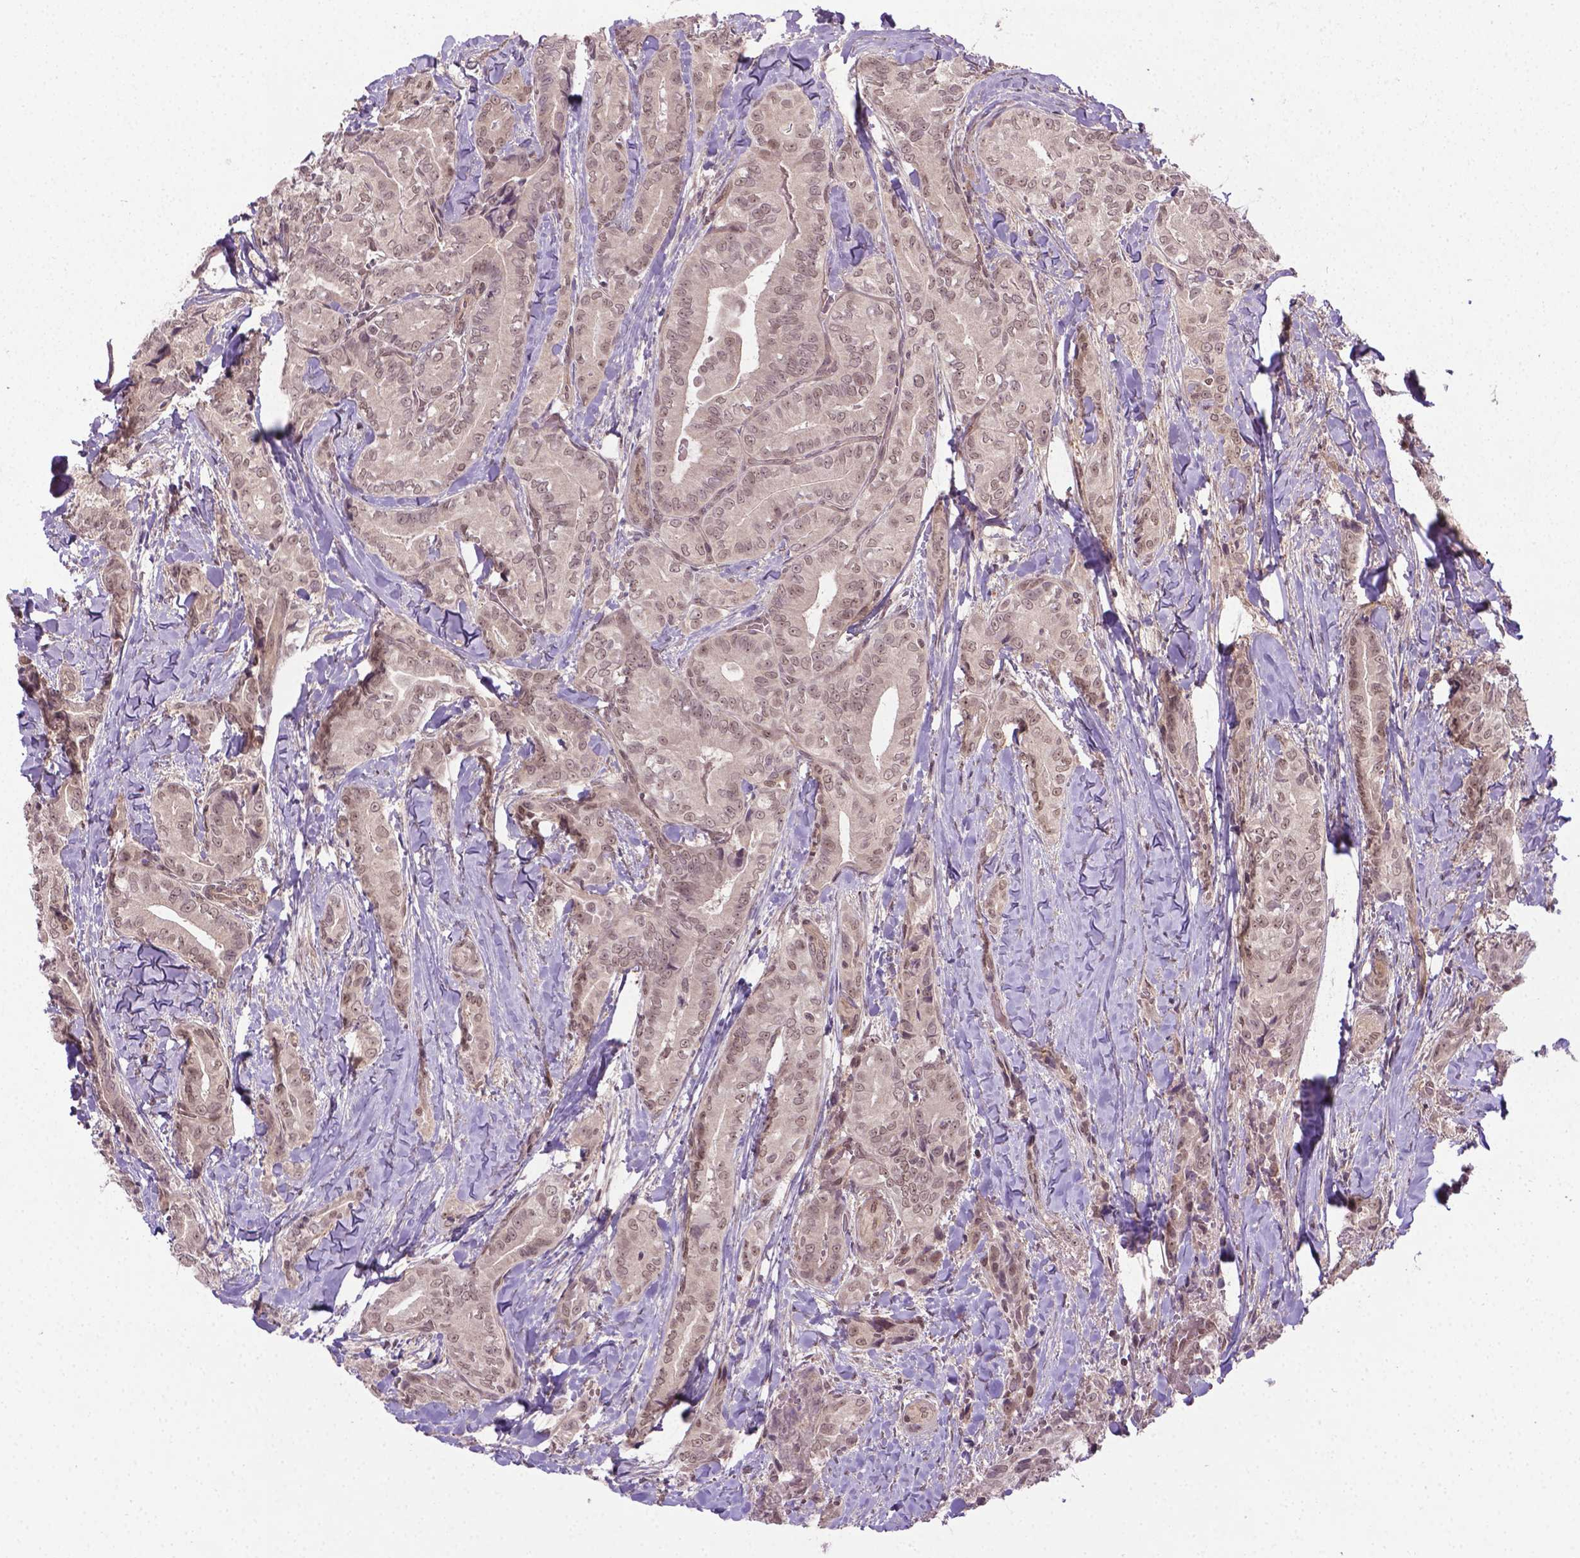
{"staining": {"intensity": "weak", "quantity": ">75%", "location": "nuclear"}, "tissue": "thyroid cancer", "cell_type": "Tumor cells", "image_type": "cancer", "snomed": [{"axis": "morphology", "description": "Papillary adenocarcinoma, NOS"}, {"axis": "topography", "description": "Thyroid gland"}], "caption": "IHC photomicrograph of thyroid cancer (papillary adenocarcinoma) stained for a protein (brown), which demonstrates low levels of weak nuclear staining in about >75% of tumor cells.", "gene": "ANKRD54", "patient": {"sex": "male", "age": 61}}